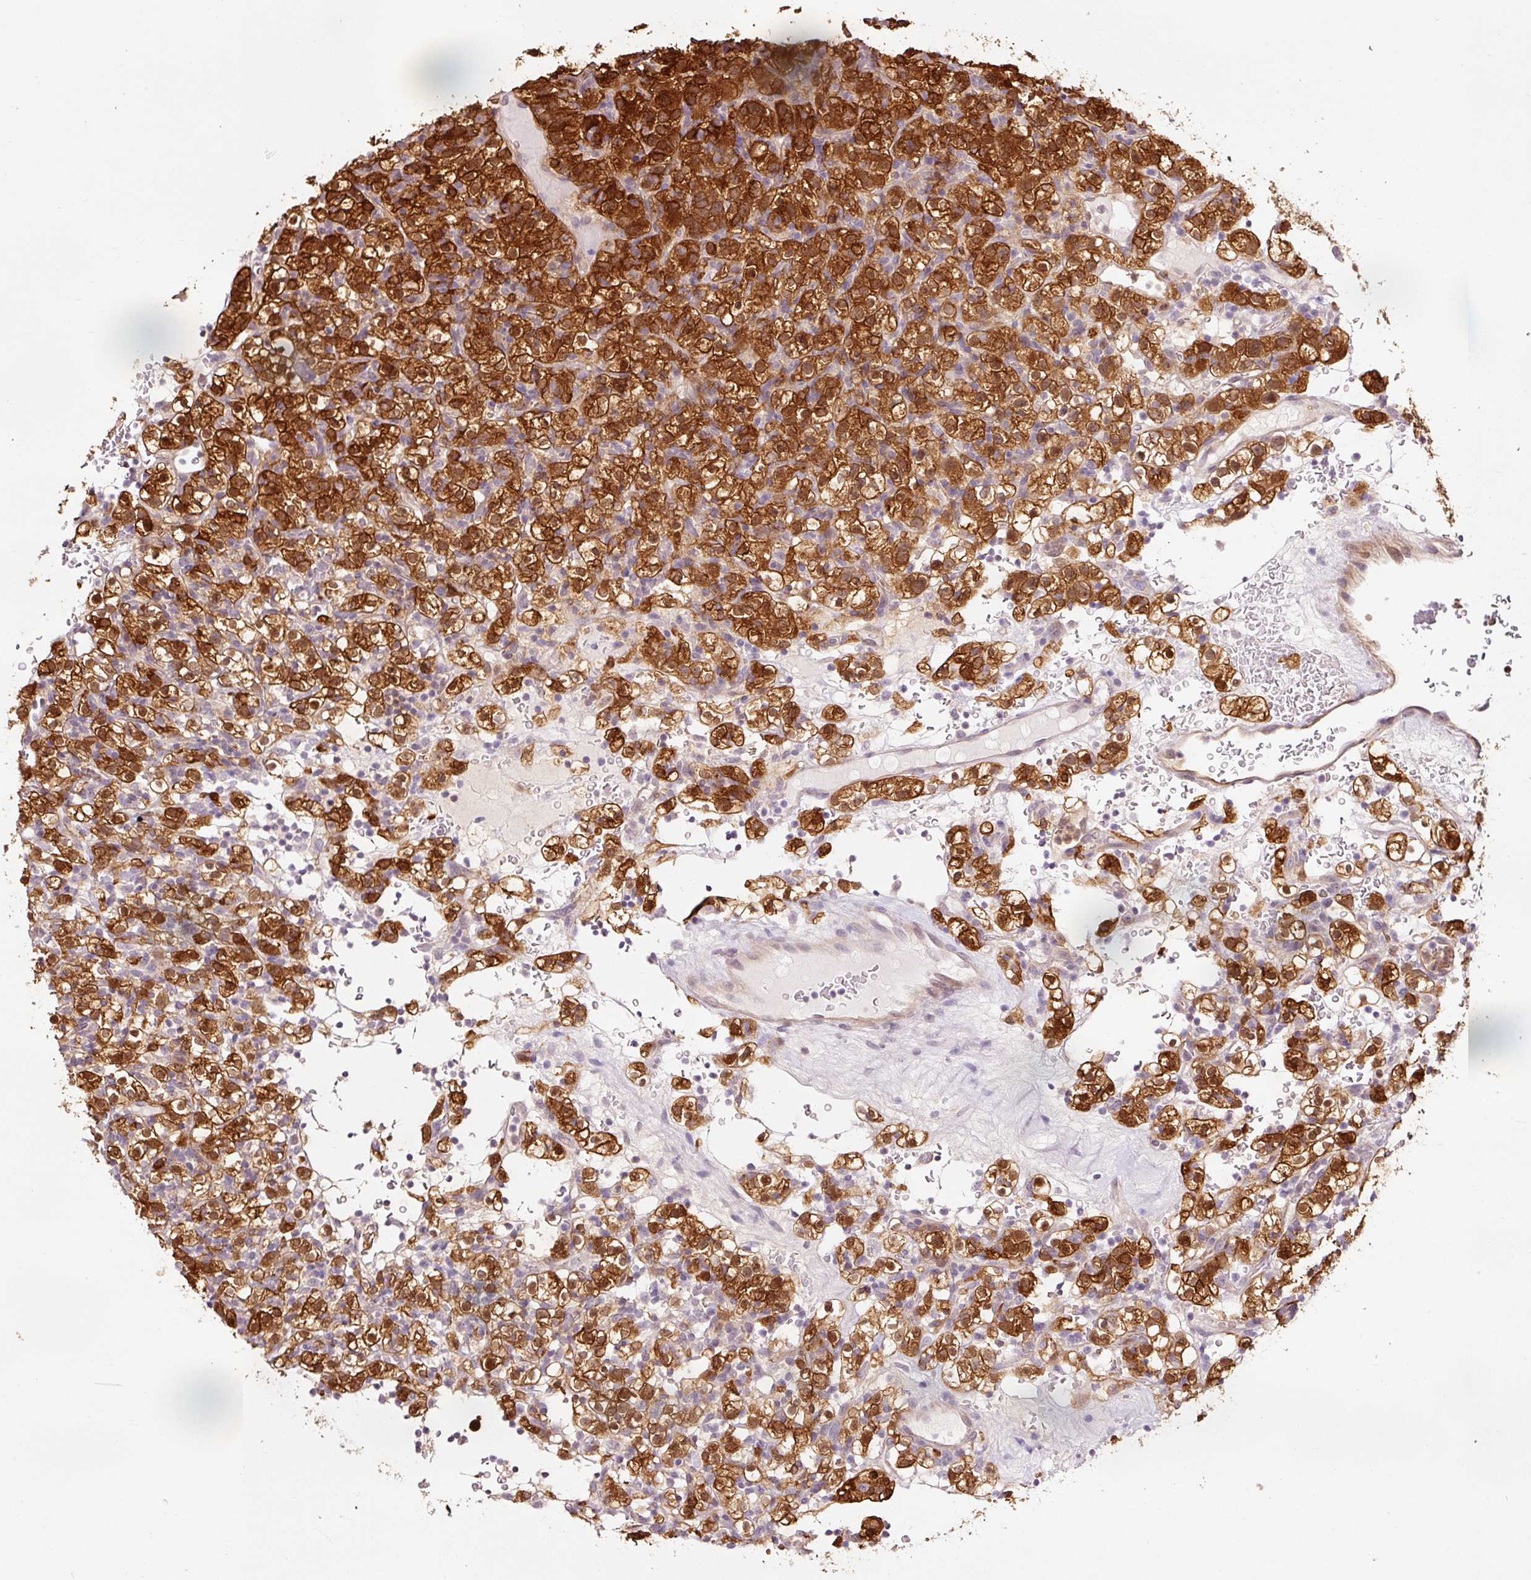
{"staining": {"intensity": "strong", "quantity": ">75%", "location": "cytoplasmic/membranous,nuclear"}, "tissue": "renal cancer", "cell_type": "Tumor cells", "image_type": "cancer", "snomed": [{"axis": "morphology", "description": "Normal tissue, NOS"}, {"axis": "morphology", "description": "Adenocarcinoma, NOS"}, {"axis": "topography", "description": "Kidney"}], "caption": "Strong cytoplasmic/membranous and nuclear staining for a protein is seen in approximately >75% of tumor cells of renal cancer using immunohistochemistry.", "gene": "FBXL14", "patient": {"sex": "female", "age": 72}}